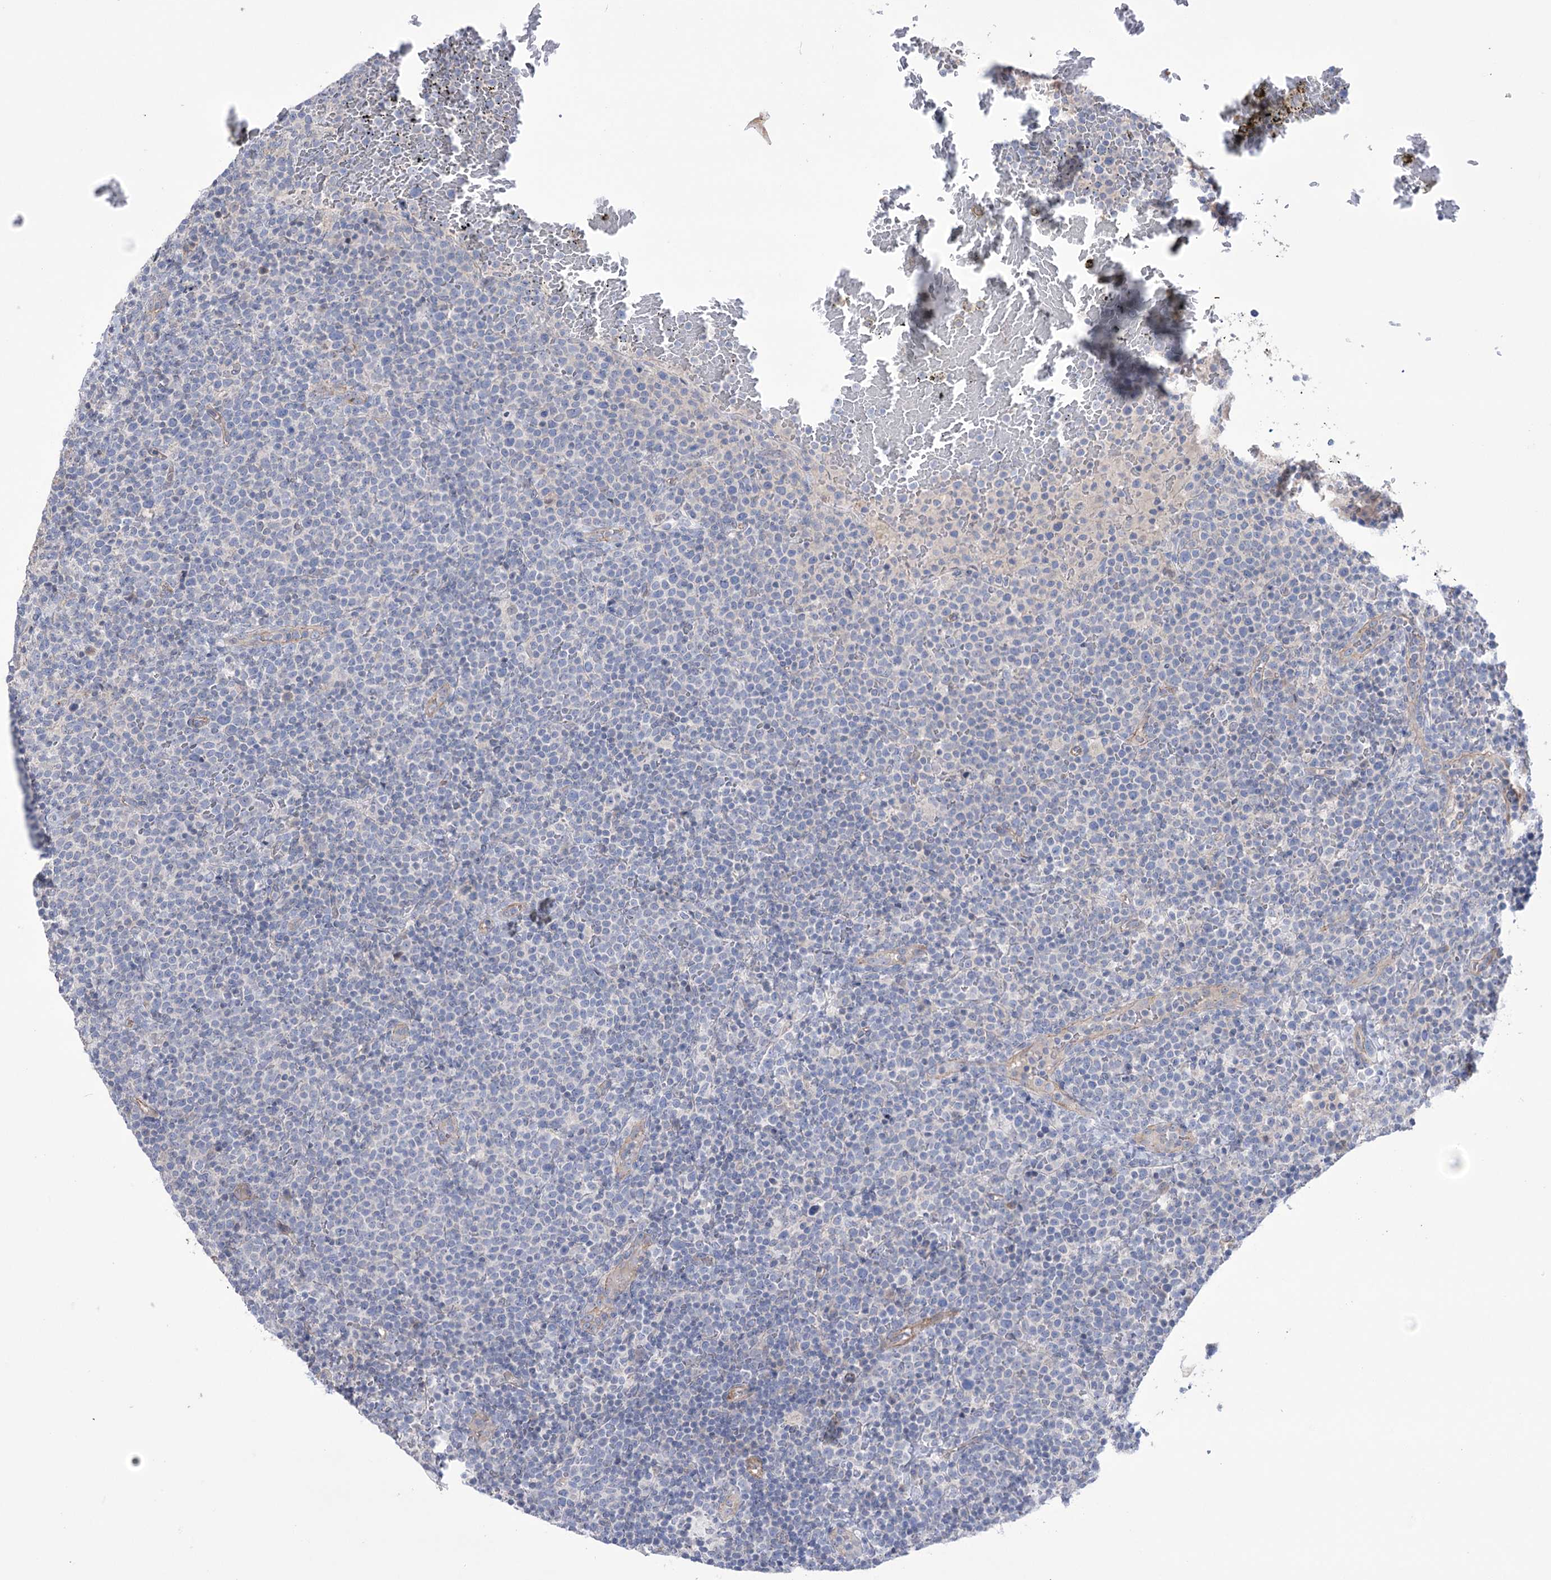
{"staining": {"intensity": "negative", "quantity": "none", "location": "none"}, "tissue": "lymphoma", "cell_type": "Tumor cells", "image_type": "cancer", "snomed": [{"axis": "morphology", "description": "Malignant lymphoma, non-Hodgkin's type, High grade"}, {"axis": "topography", "description": "Lymph node"}], "caption": "Immunohistochemical staining of high-grade malignant lymphoma, non-Hodgkin's type shows no significant expression in tumor cells.", "gene": "TRIM71", "patient": {"sex": "male", "age": 61}}